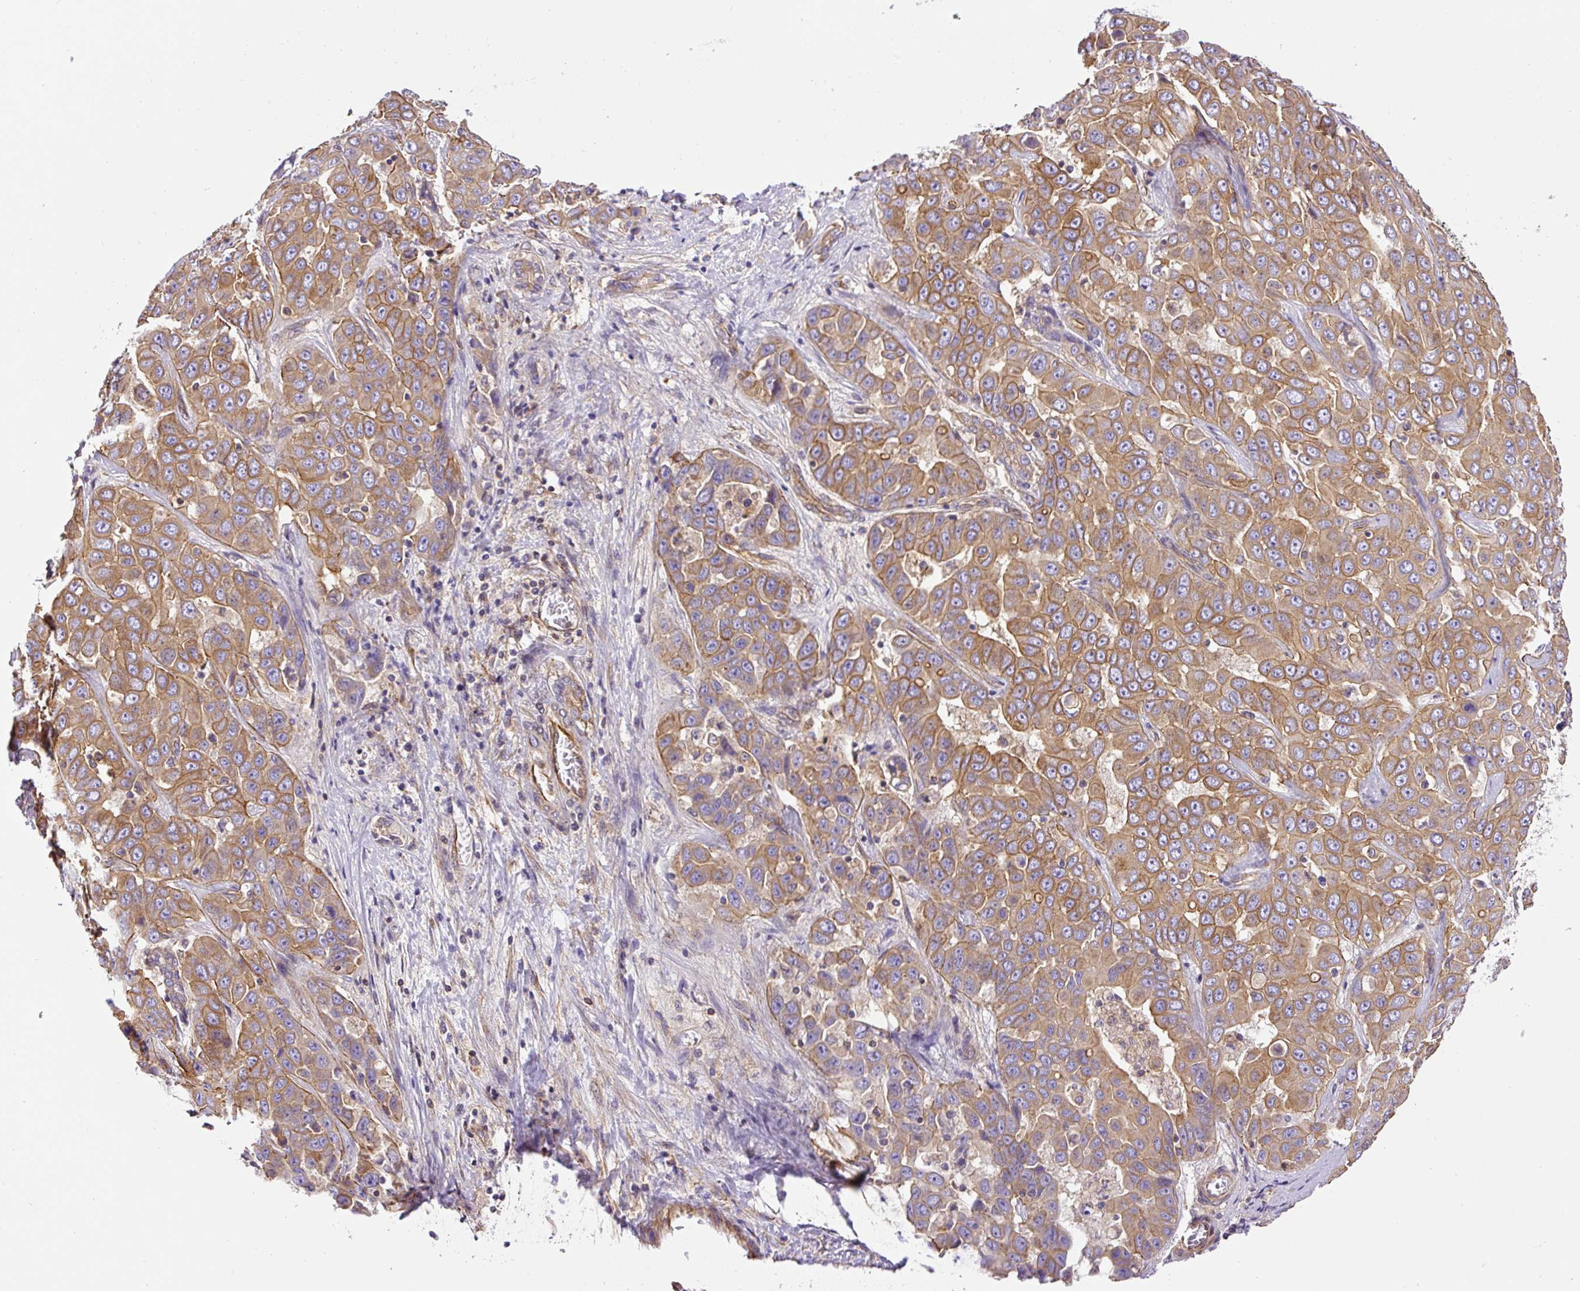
{"staining": {"intensity": "moderate", "quantity": ">75%", "location": "cytoplasmic/membranous"}, "tissue": "liver cancer", "cell_type": "Tumor cells", "image_type": "cancer", "snomed": [{"axis": "morphology", "description": "Cholangiocarcinoma"}, {"axis": "topography", "description": "Liver"}], "caption": "Liver cancer (cholangiocarcinoma) stained with a brown dye displays moderate cytoplasmic/membranous positive staining in approximately >75% of tumor cells.", "gene": "DCTN1", "patient": {"sex": "female", "age": 52}}